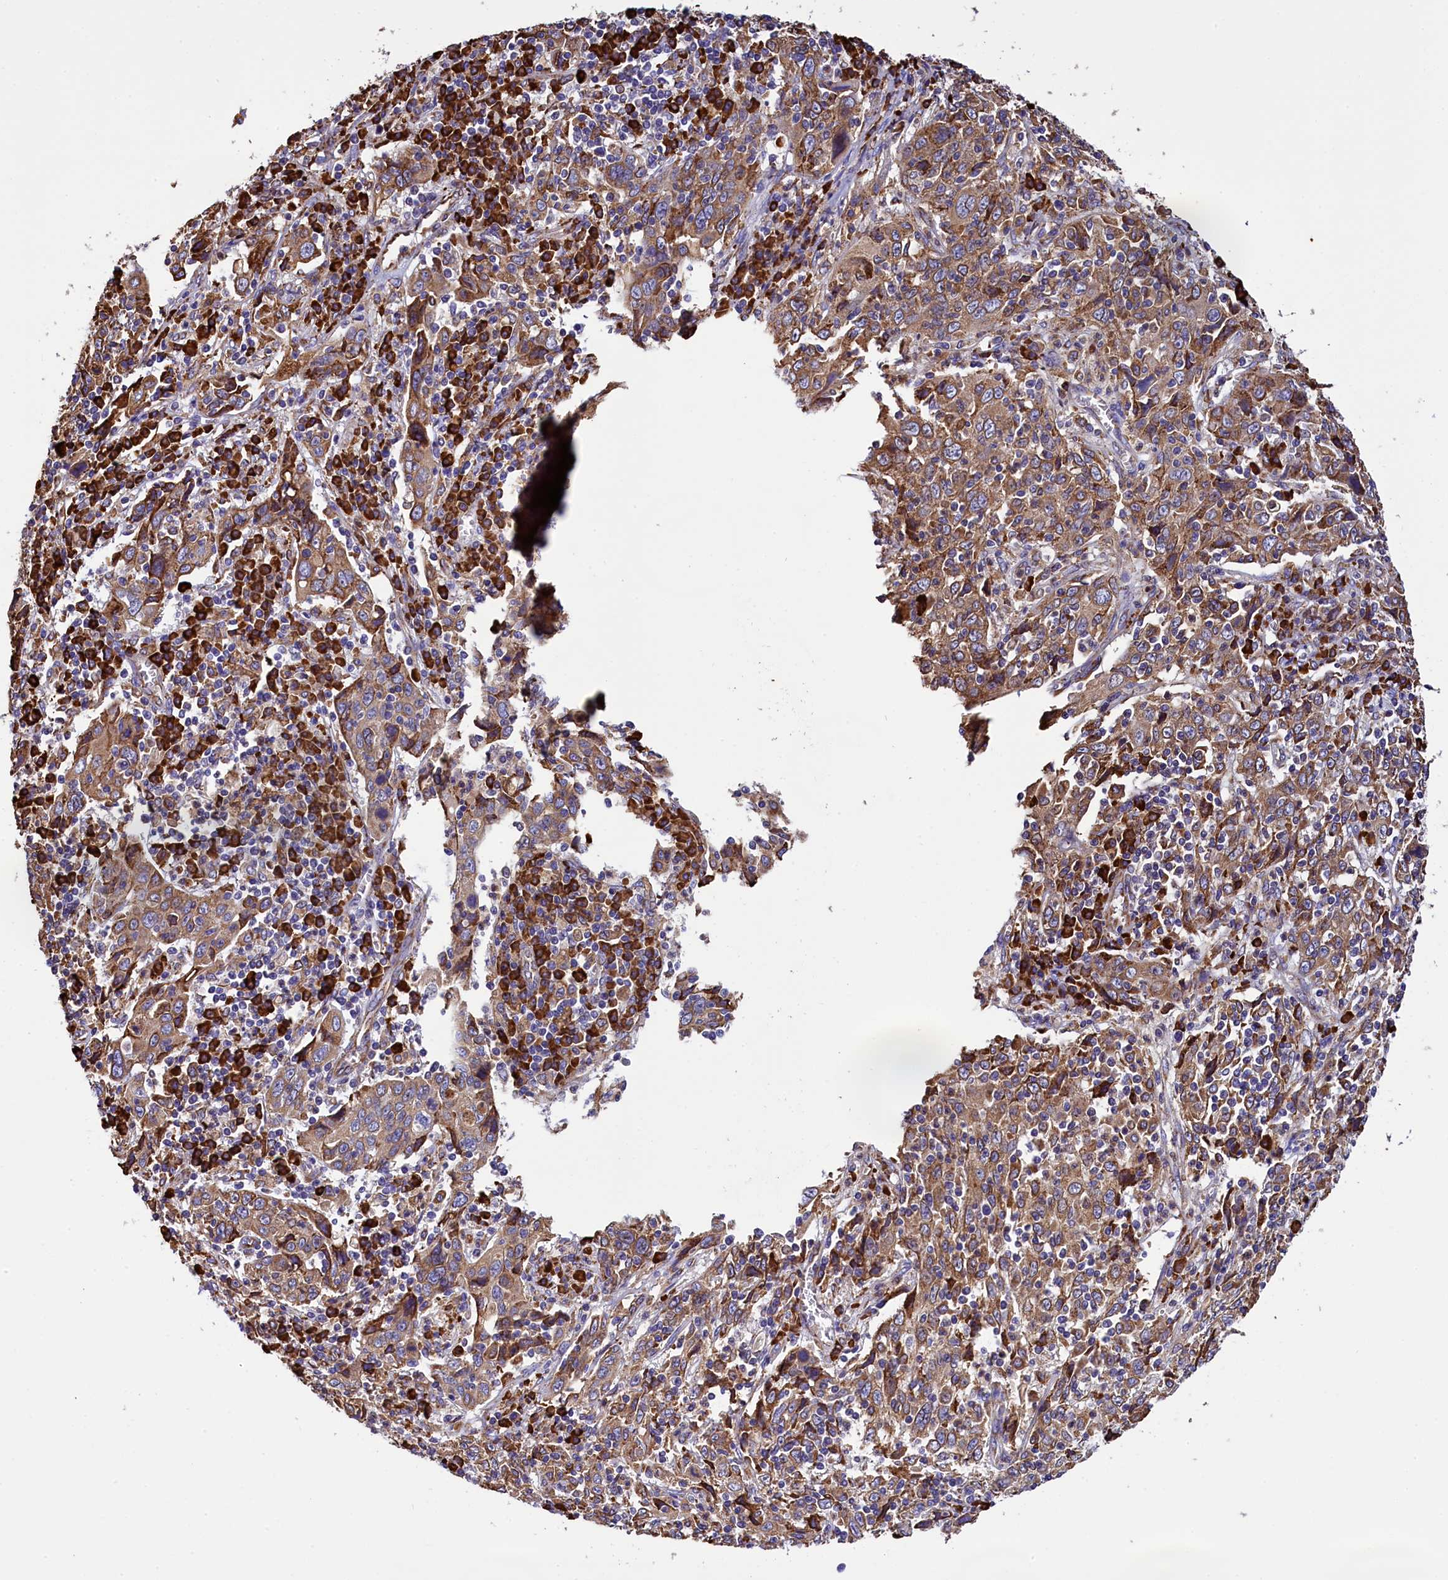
{"staining": {"intensity": "moderate", "quantity": ">75%", "location": "cytoplasmic/membranous"}, "tissue": "cervical cancer", "cell_type": "Tumor cells", "image_type": "cancer", "snomed": [{"axis": "morphology", "description": "Squamous cell carcinoma, NOS"}, {"axis": "topography", "description": "Cervix"}], "caption": "IHC micrograph of neoplastic tissue: human cervical cancer stained using immunohistochemistry (IHC) exhibits medium levels of moderate protein expression localized specifically in the cytoplasmic/membranous of tumor cells, appearing as a cytoplasmic/membranous brown color.", "gene": "CAPS2", "patient": {"sex": "female", "age": 46}}